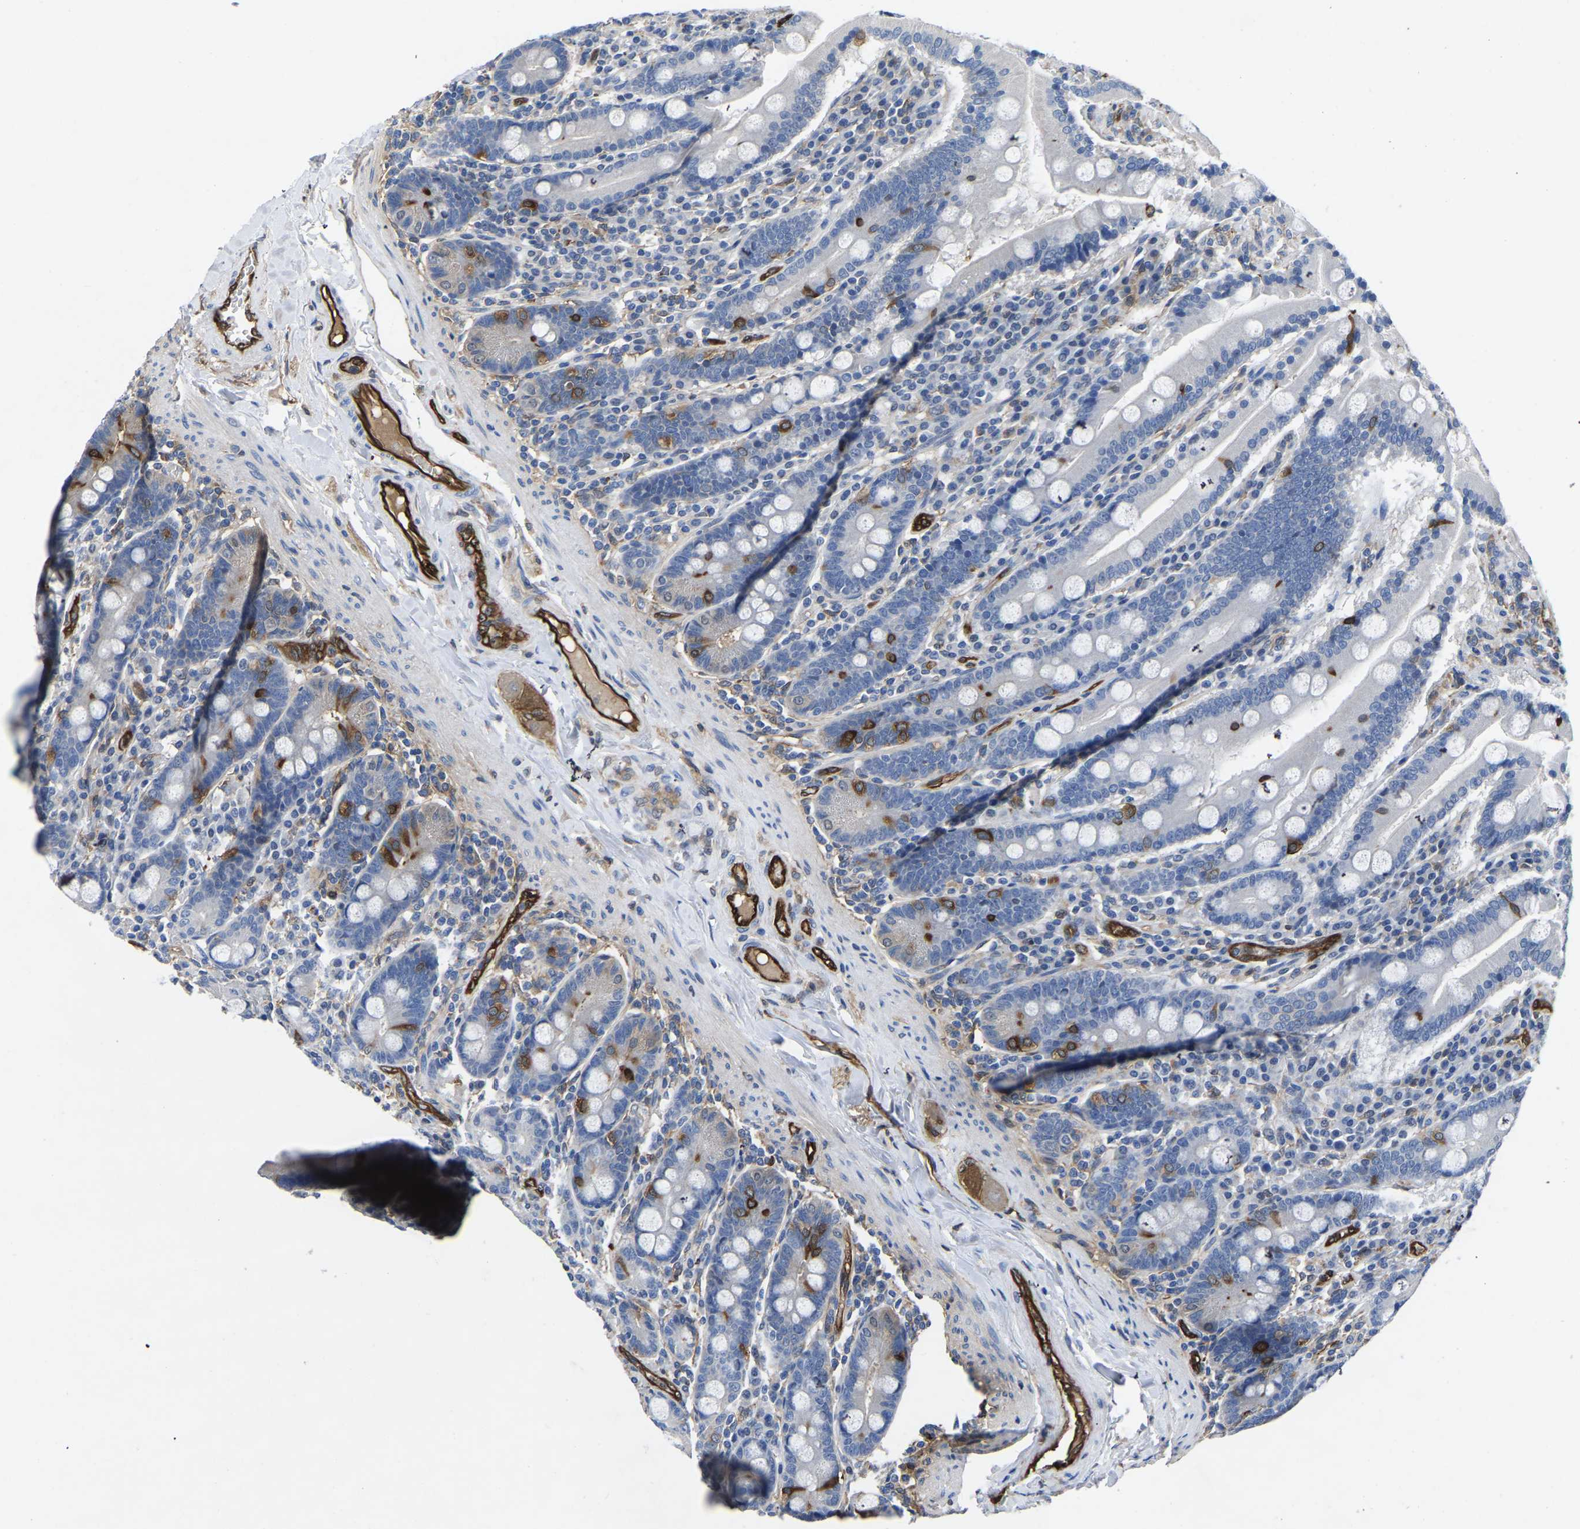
{"staining": {"intensity": "strong", "quantity": "<25%", "location": "cytoplasmic/membranous"}, "tissue": "duodenum", "cell_type": "Glandular cells", "image_type": "normal", "snomed": [{"axis": "morphology", "description": "Normal tissue, NOS"}, {"axis": "topography", "description": "Duodenum"}], "caption": "Brown immunohistochemical staining in unremarkable duodenum shows strong cytoplasmic/membranous expression in about <25% of glandular cells. The protein is stained brown, and the nuclei are stained in blue (DAB (3,3'-diaminobenzidine) IHC with brightfield microscopy, high magnification).", "gene": "ATG2B", "patient": {"sex": "male", "age": 50}}